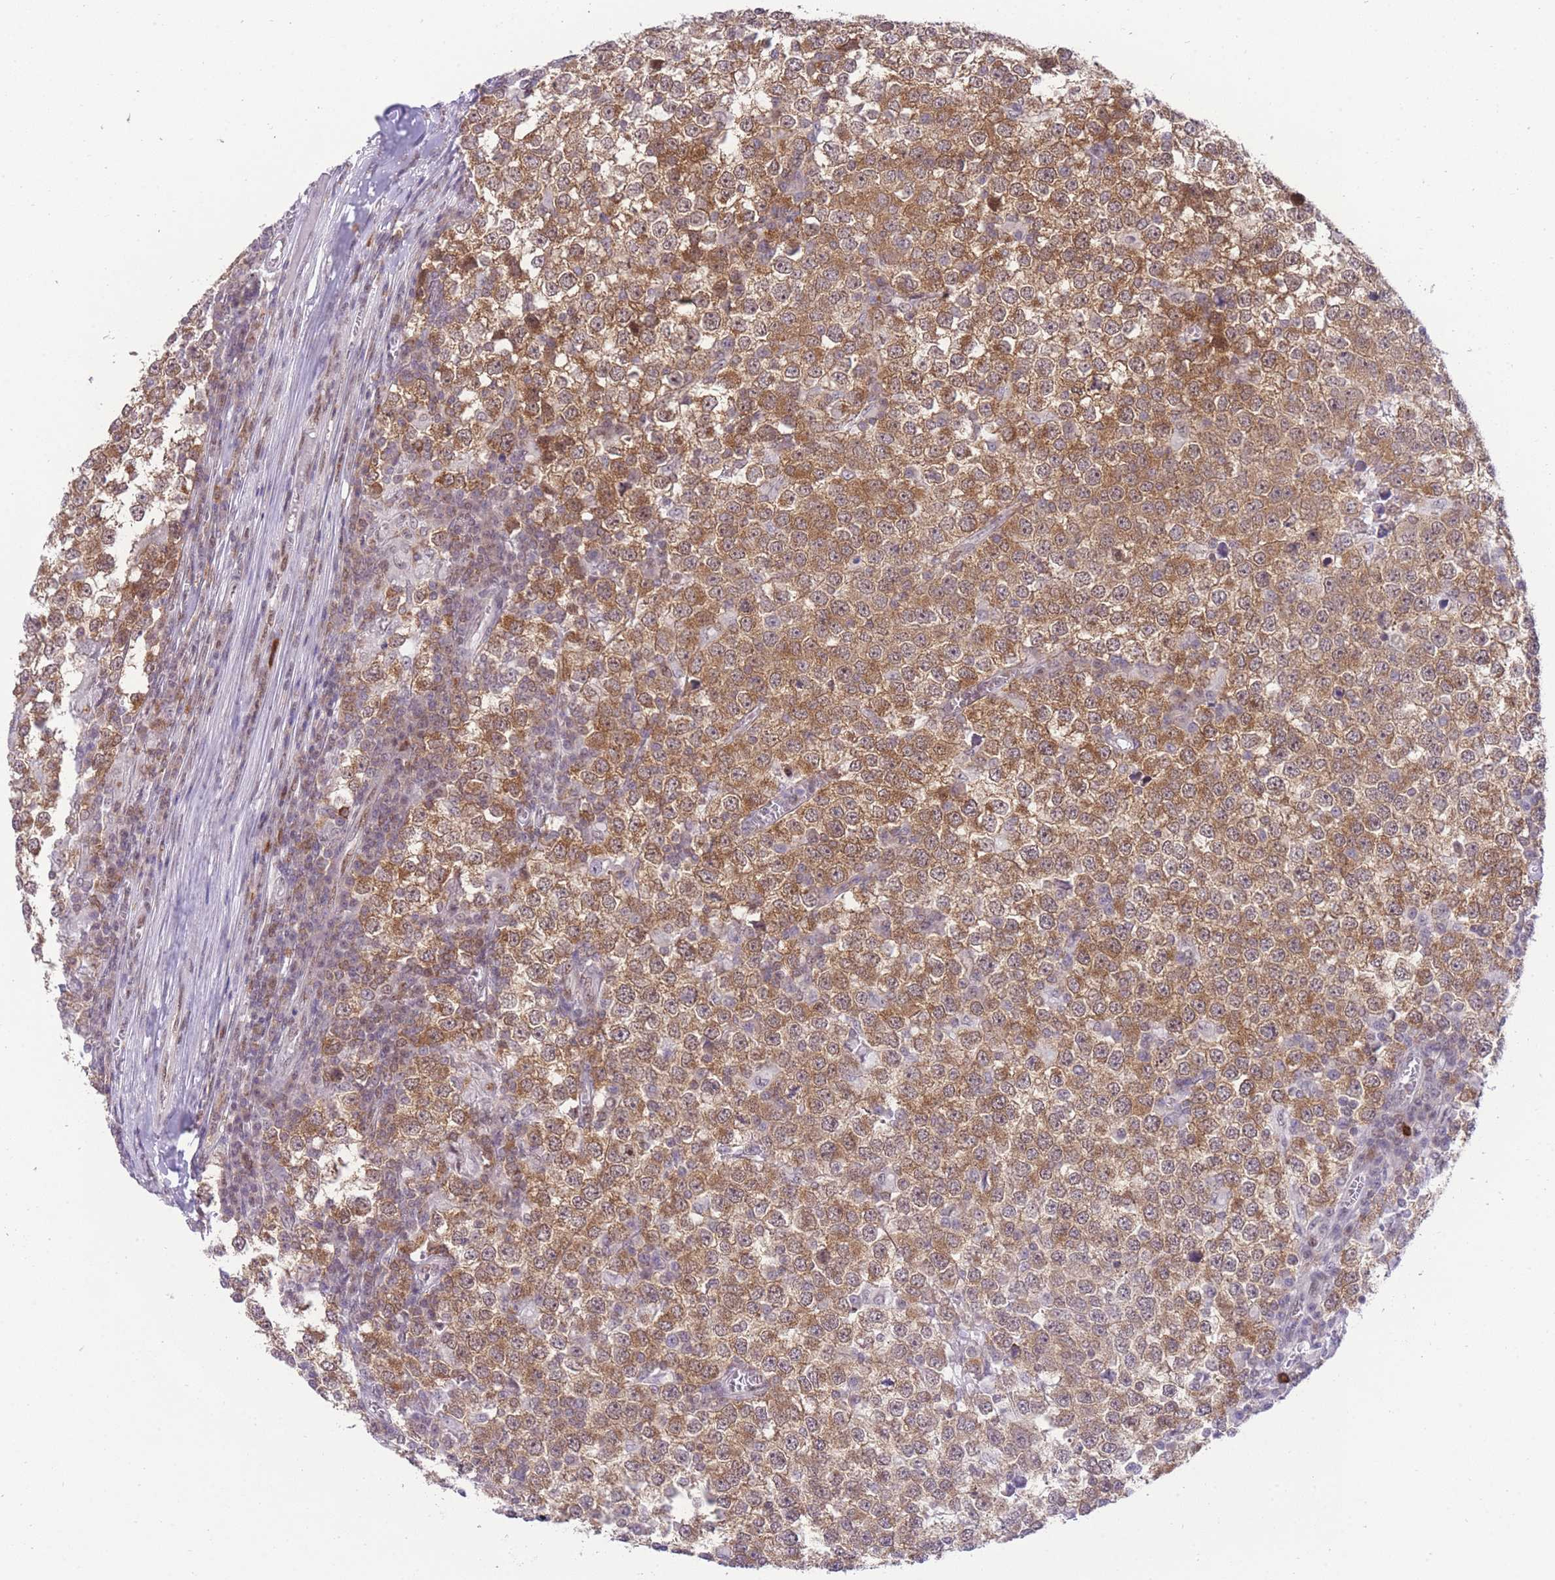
{"staining": {"intensity": "moderate", "quantity": ">75%", "location": "cytoplasmic/membranous"}, "tissue": "testis cancer", "cell_type": "Tumor cells", "image_type": "cancer", "snomed": [{"axis": "morphology", "description": "Seminoma, NOS"}, {"axis": "topography", "description": "Testis"}], "caption": "This photomicrograph shows seminoma (testis) stained with immunohistochemistry to label a protein in brown. The cytoplasmic/membranous of tumor cells show moderate positivity for the protein. Nuclei are counter-stained blue.", "gene": "STK39", "patient": {"sex": "male", "age": 65}}